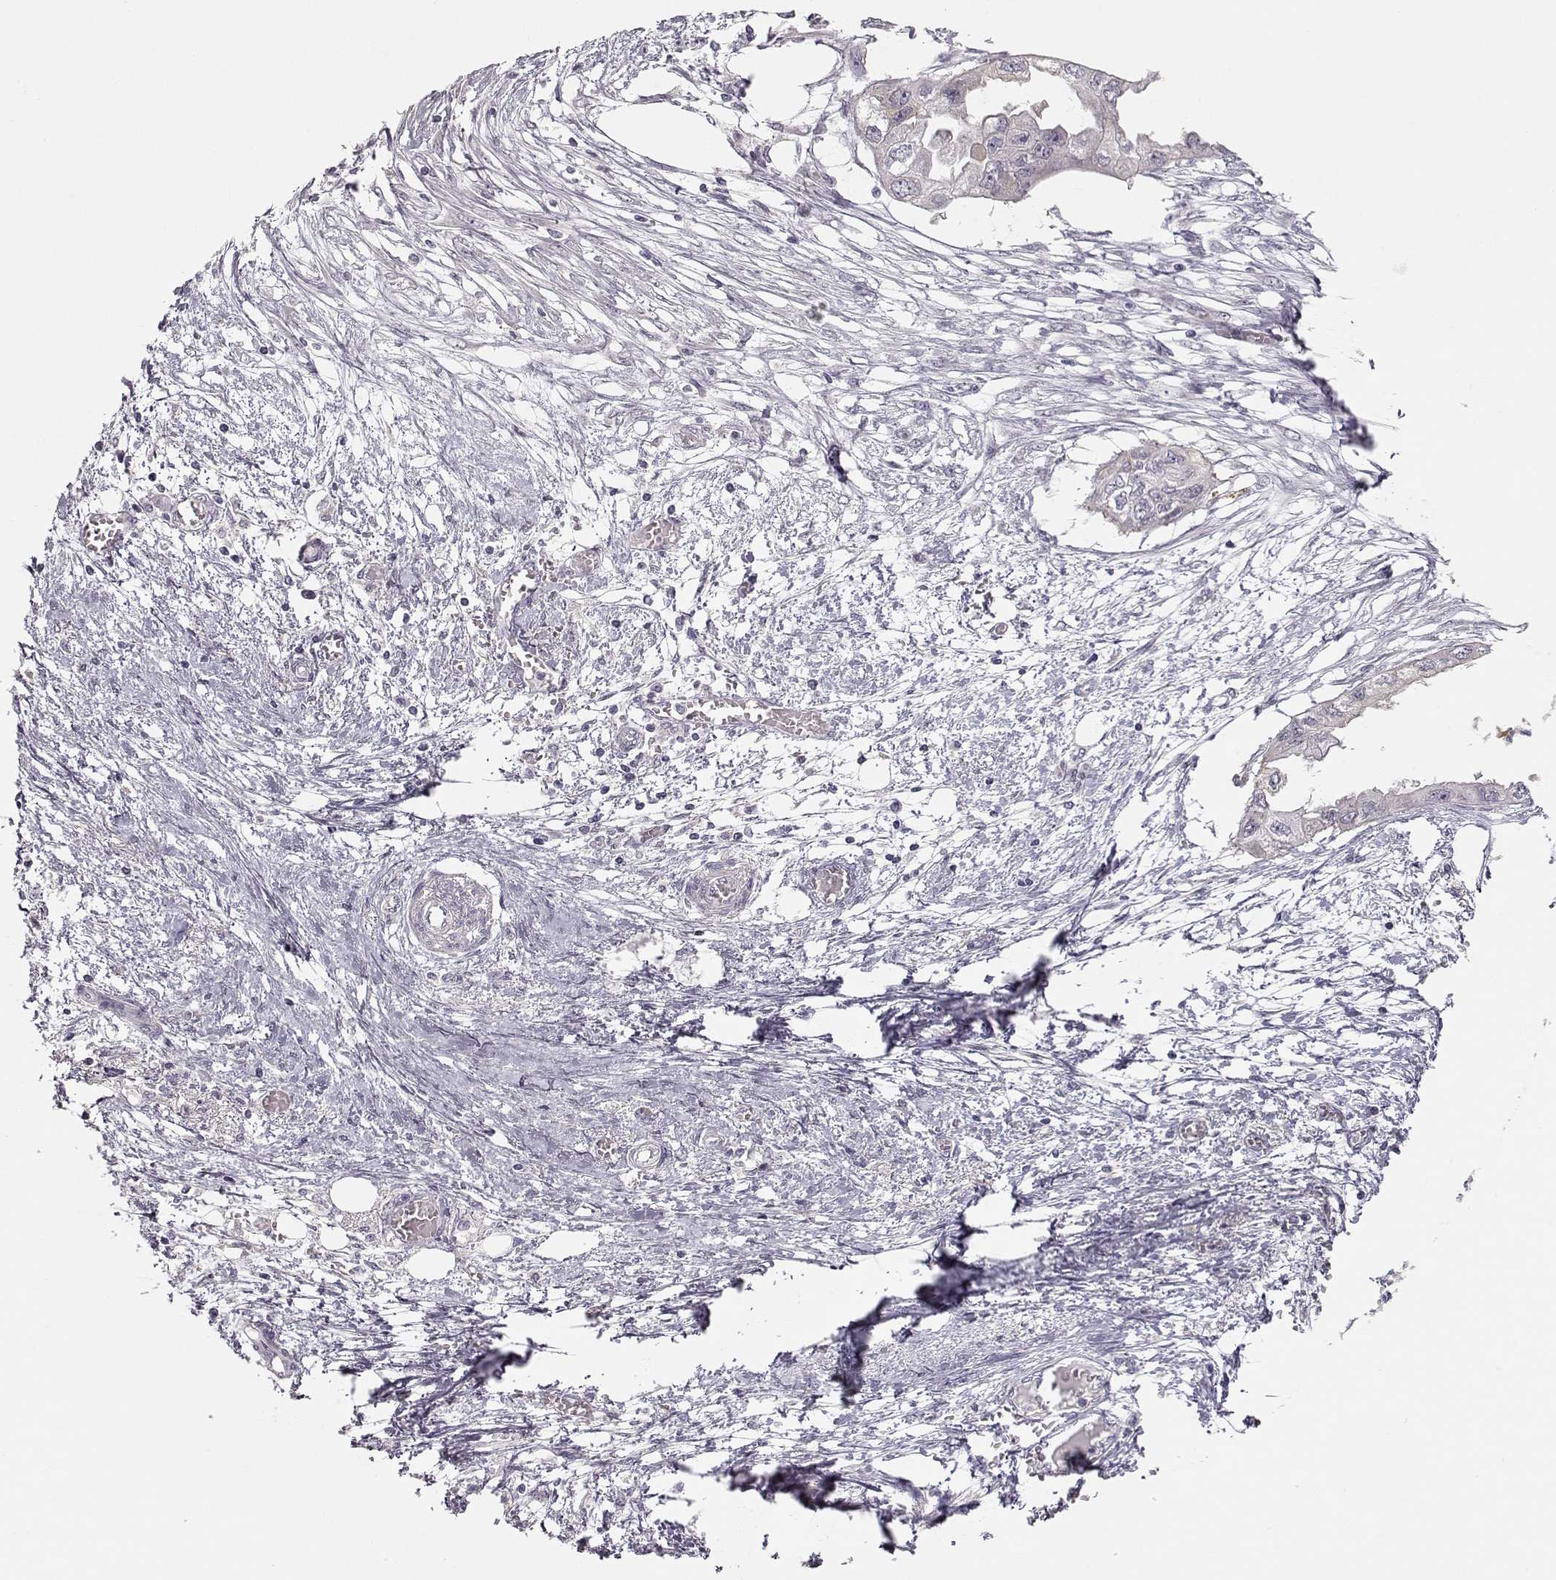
{"staining": {"intensity": "negative", "quantity": "none", "location": "none"}, "tissue": "endometrial cancer", "cell_type": "Tumor cells", "image_type": "cancer", "snomed": [{"axis": "morphology", "description": "Adenocarcinoma, NOS"}, {"axis": "morphology", "description": "Adenocarcinoma, metastatic, NOS"}, {"axis": "topography", "description": "Adipose tissue"}, {"axis": "topography", "description": "Endometrium"}], "caption": "Histopathology image shows no protein positivity in tumor cells of endometrial adenocarcinoma tissue.", "gene": "TEPP", "patient": {"sex": "female", "age": 67}}